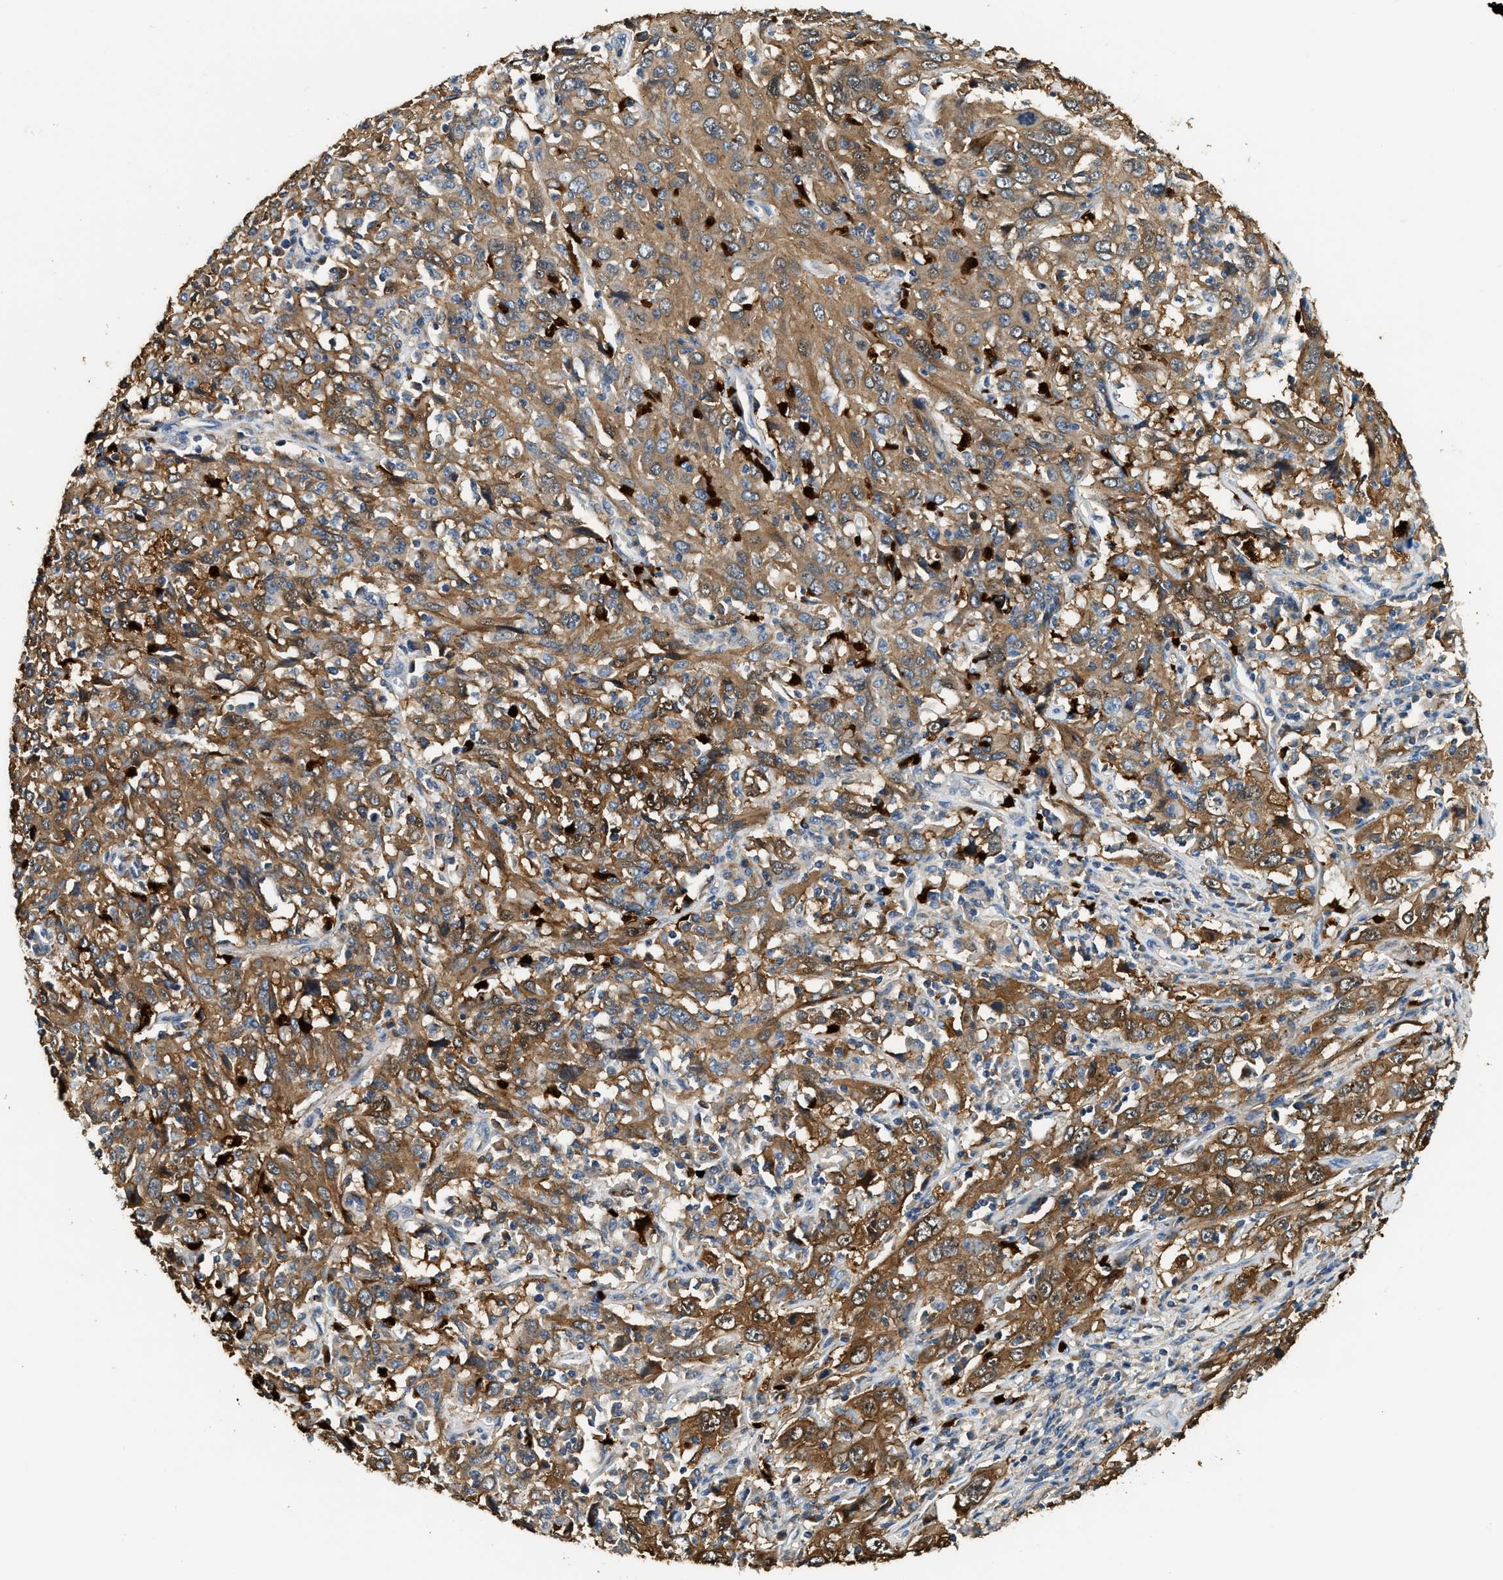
{"staining": {"intensity": "moderate", "quantity": ">75%", "location": "cytoplasmic/membranous"}, "tissue": "cervical cancer", "cell_type": "Tumor cells", "image_type": "cancer", "snomed": [{"axis": "morphology", "description": "Squamous cell carcinoma, NOS"}, {"axis": "topography", "description": "Cervix"}], "caption": "Protein staining of squamous cell carcinoma (cervical) tissue exhibits moderate cytoplasmic/membranous staining in approximately >75% of tumor cells. Using DAB (brown) and hematoxylin (blue) stains, captured at high magnification using brightfield microscopy.", "gene": "ANXA3", "patient": {"sex": "female", "age": 46}}